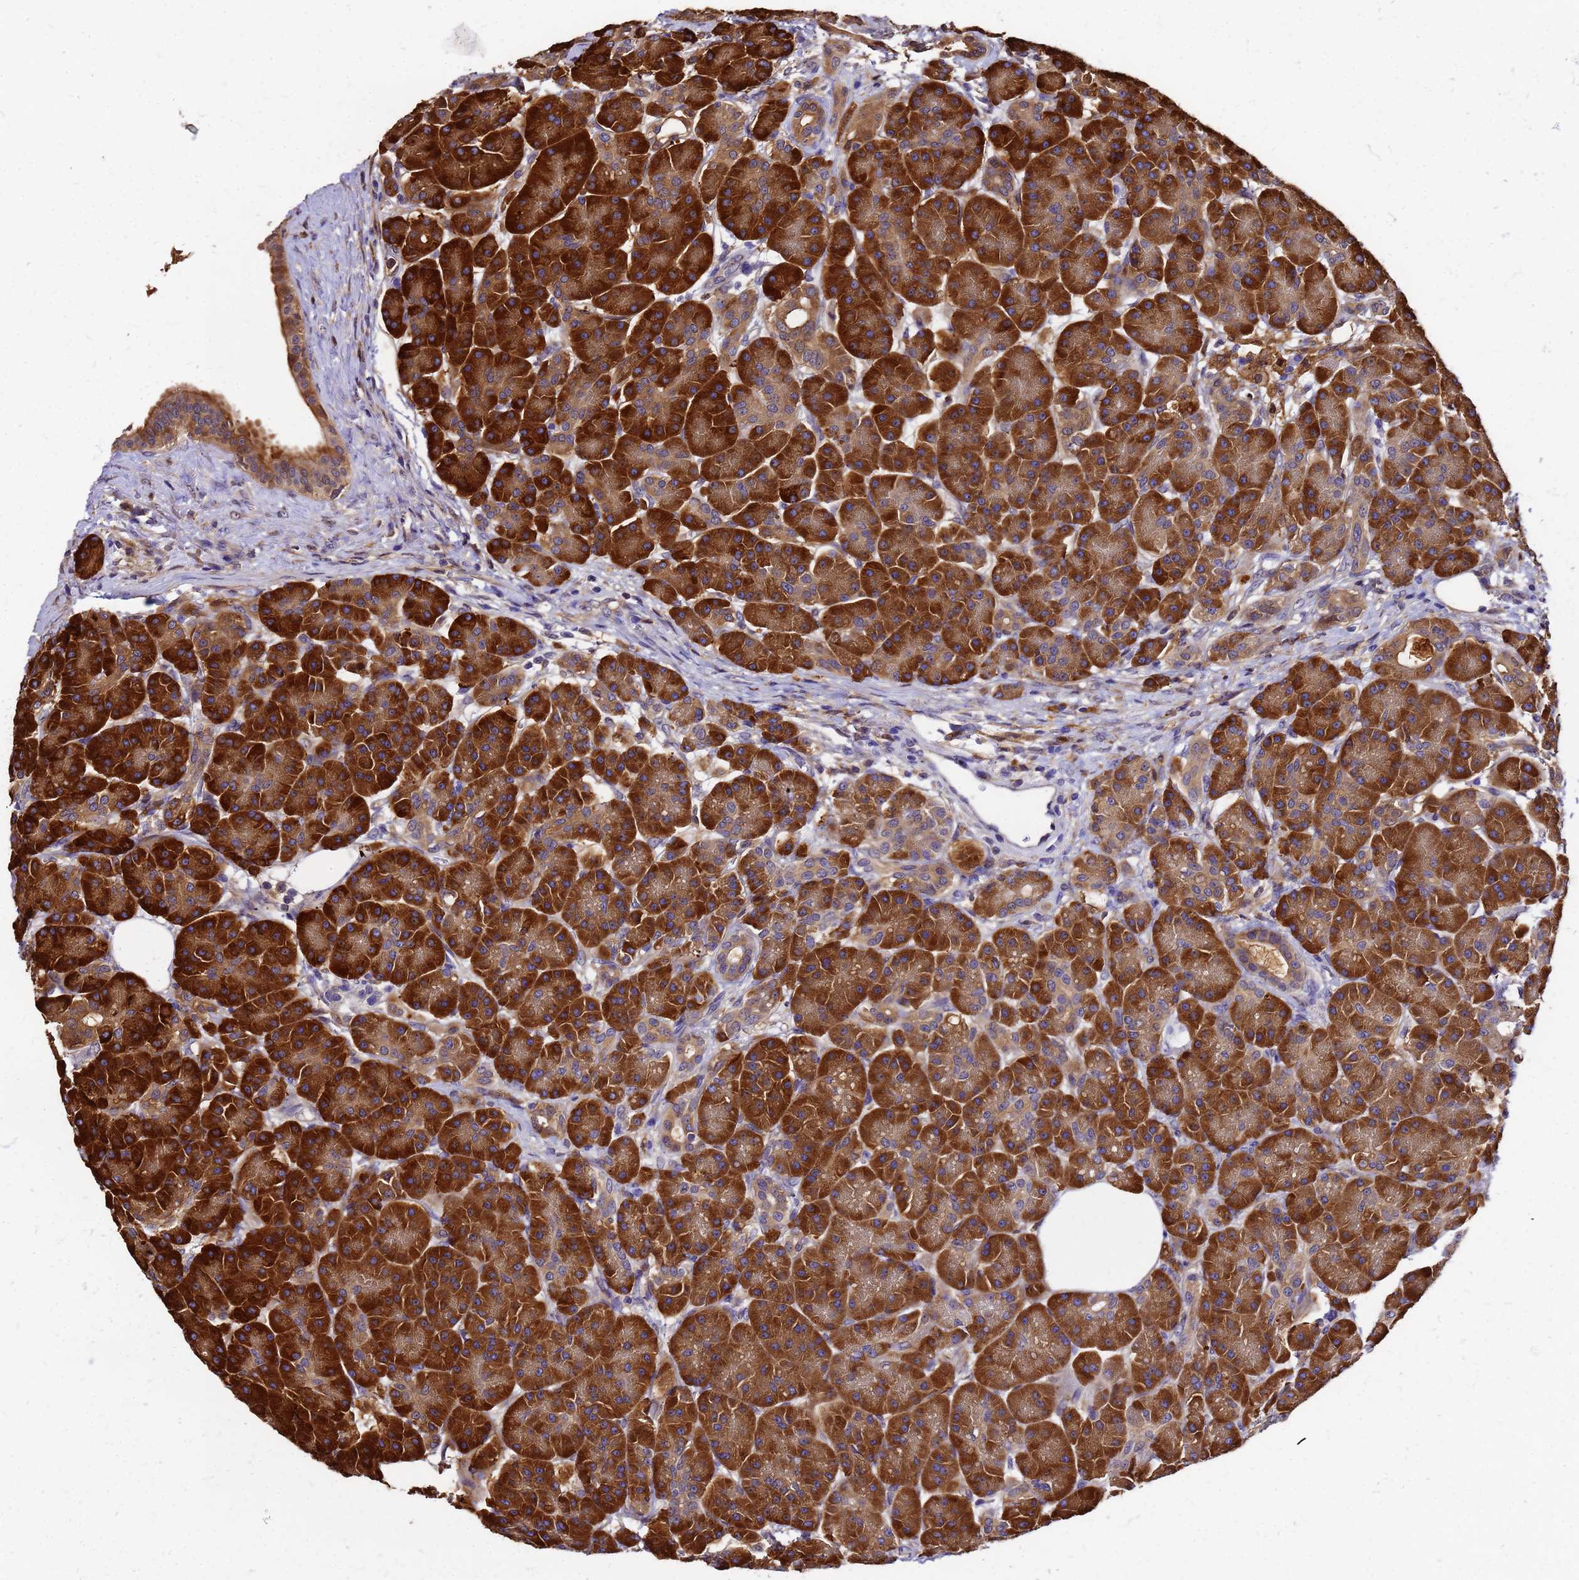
{"staining": {"intensity": "strong", "quantity": ">75%", "location": "cytoplasmic/membranous"}, "tissue": "pancreas", "cell_type": "Exocrine glandular cells", "image_type": "normal", "snomed": [{"axis": "morphology", "description": "Normal tissue, NOS"}, {"axis": "topography", "description": "Pancreas"}], "caption": "Brown immunohistochemical staining in benign human pancreas displays strong cytoplasmic/membranous positivity in about >75% of exocrine glandular cells. (brown staining indicates protein expression, while blue staining denotes nuclei).", "gene": "S100A11", "patient": {"sex": "male", "age": 63}}